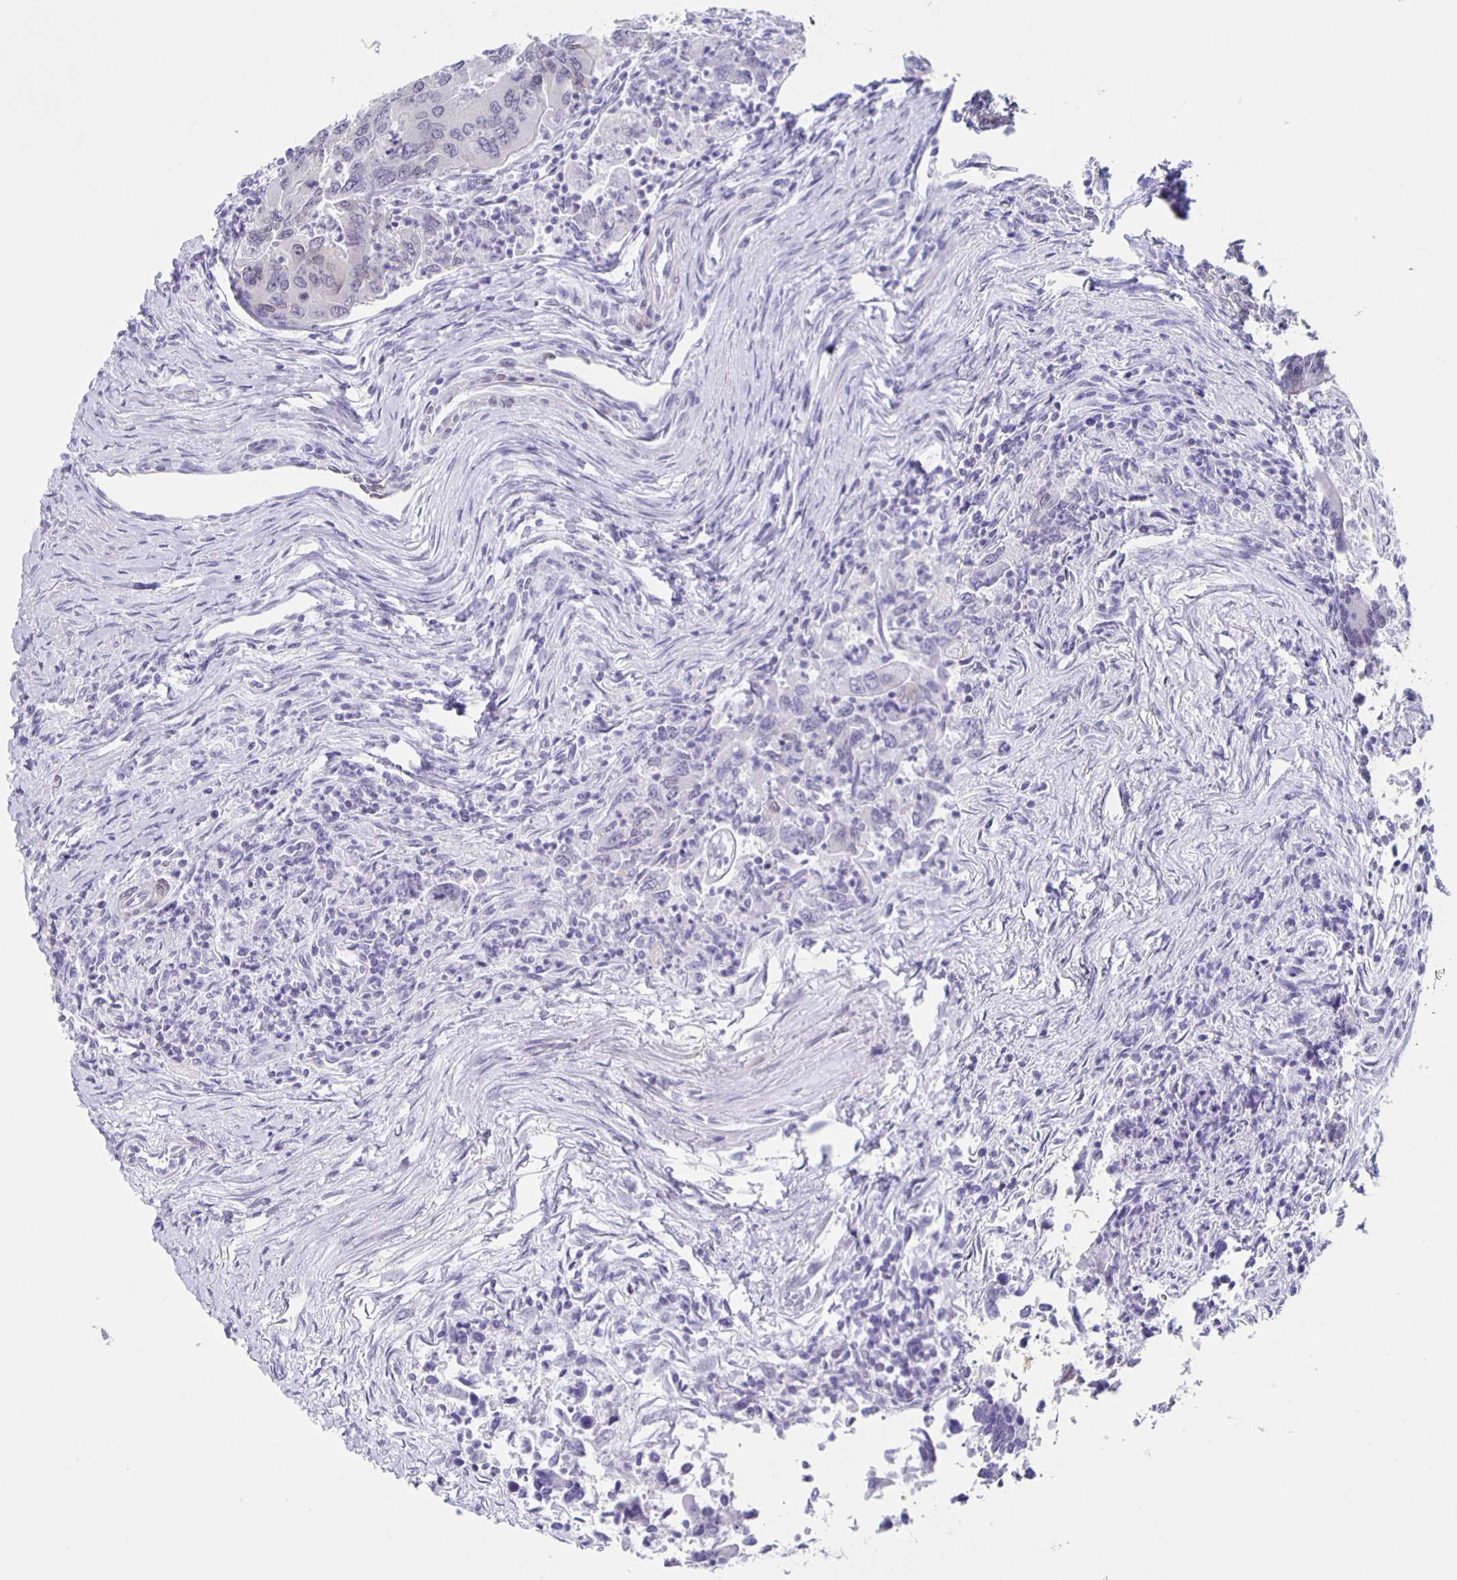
{"staining": {"intensity": "negative", "quantity": "none", "location": "none"}, "tissue": "colorectal cancer", "cell_type": "Tumor cells", "image_type": "cancer", "snomed": [{"axis": "morphology", "description": "Adenocarcinoma, NOS"}, {"axis": "topography", "description": "Colon"}], "caption": "Immunohistochemistry micrograph of neoplastic tissue: human colorectal cancer (adenocarcinoma) stained with DAB (3,3'-diaminobenzidine) shows no significant protein positivity in tumor cells. The staining is performed using DAB (3,3'-diaminobenzidine) brown chromogen with nuclei counter-stained in using hematoxylin.", "gene": "TPPP", "patient": {"sex": "female", "age": 67}}